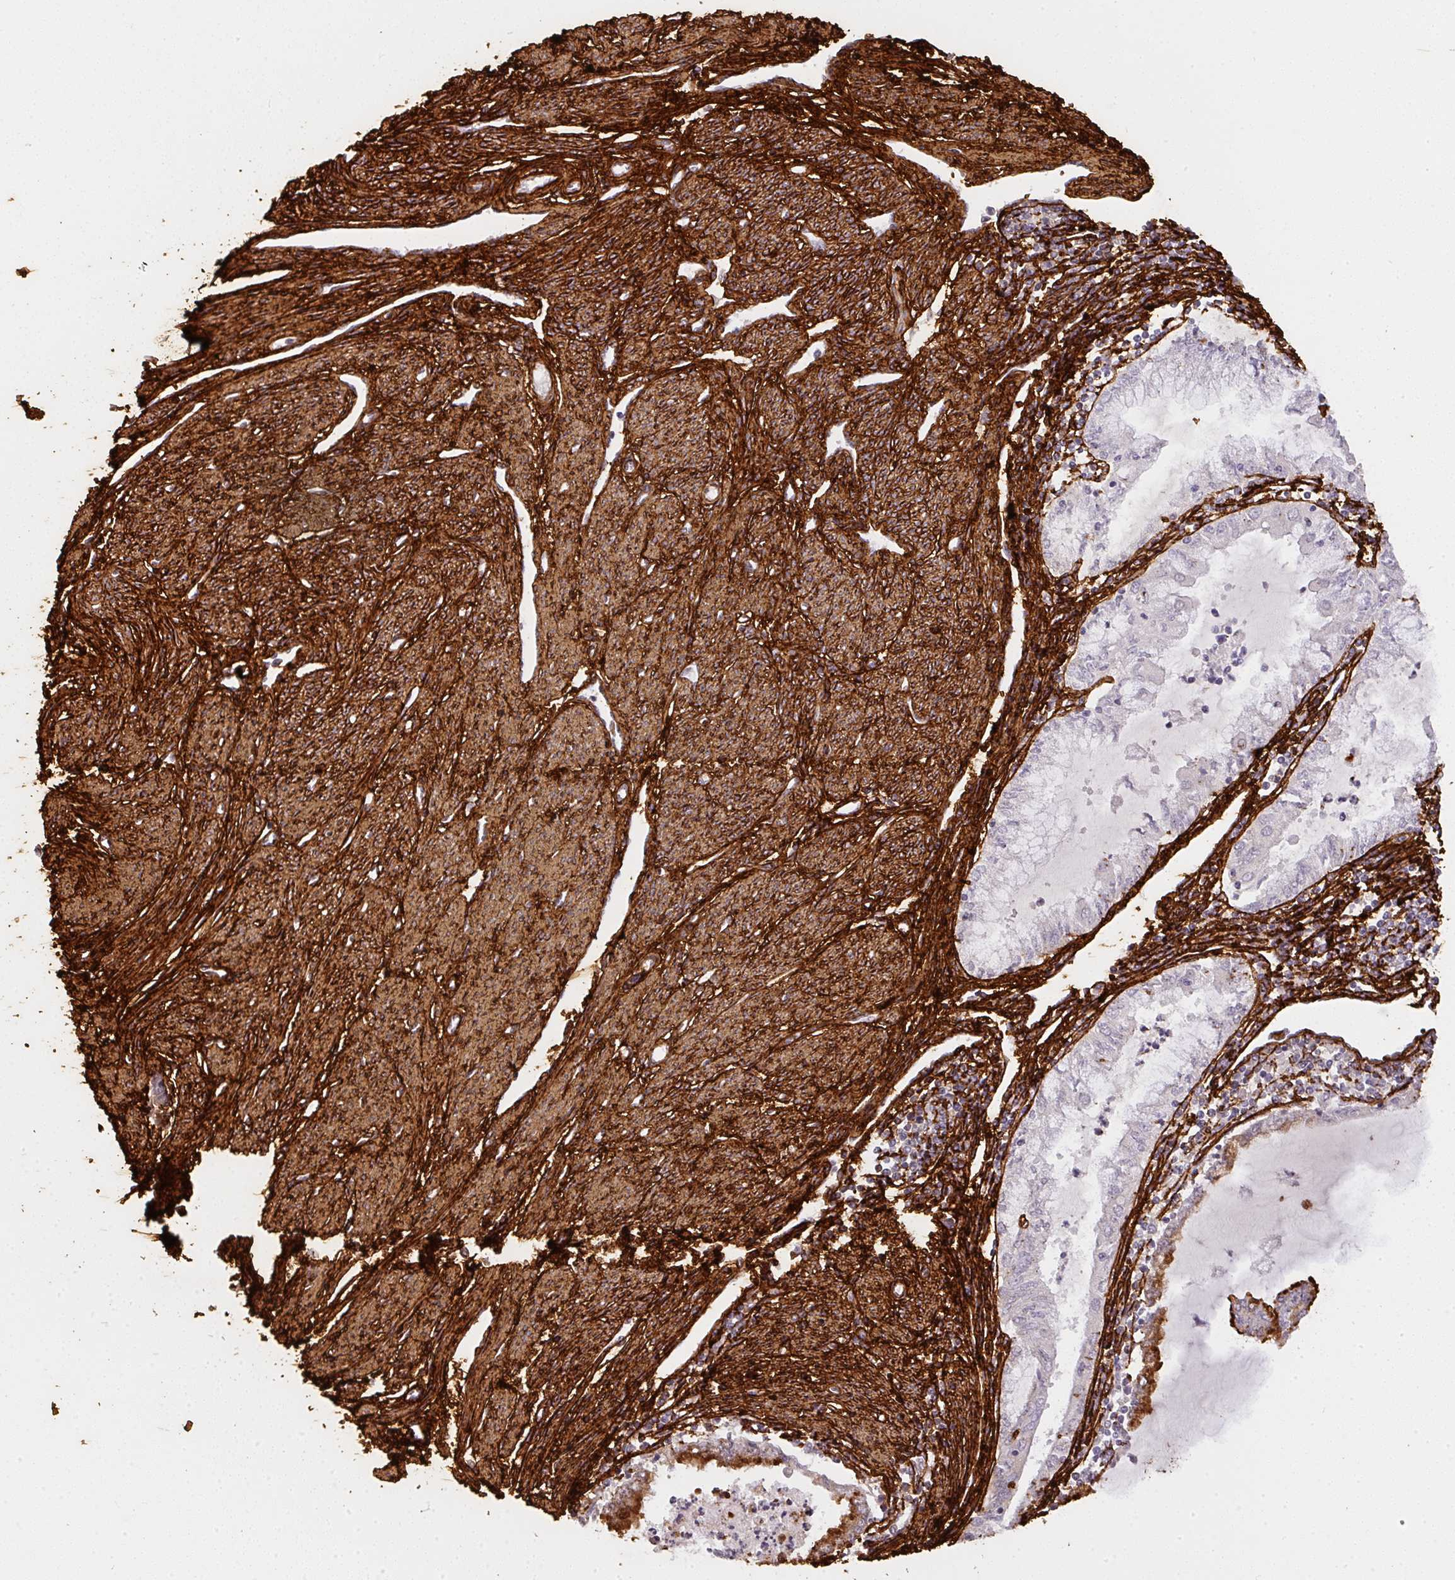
{"staining": {"intensity": "moderate", "quantity": "<25%", "location": "cytoplasmic/membranous"}, "tissue": "endometrial cancer", "cell_type": "Tumor cells", "image_type": "cancer", "snomed": [{"axis": "morphology", "description": "Adenocarcinoma, NOS"}, {"axis": "topography", "description": "Endometrium"}], "caption": "The histopathology image reveals a brown stain indicating the presence of a protein in the cytoplasmic/membranous of tumor cells in adenocarcinoma (endometrial).", "gene": "COL3A1", "patient": {"sex": "female", "age": 79}}